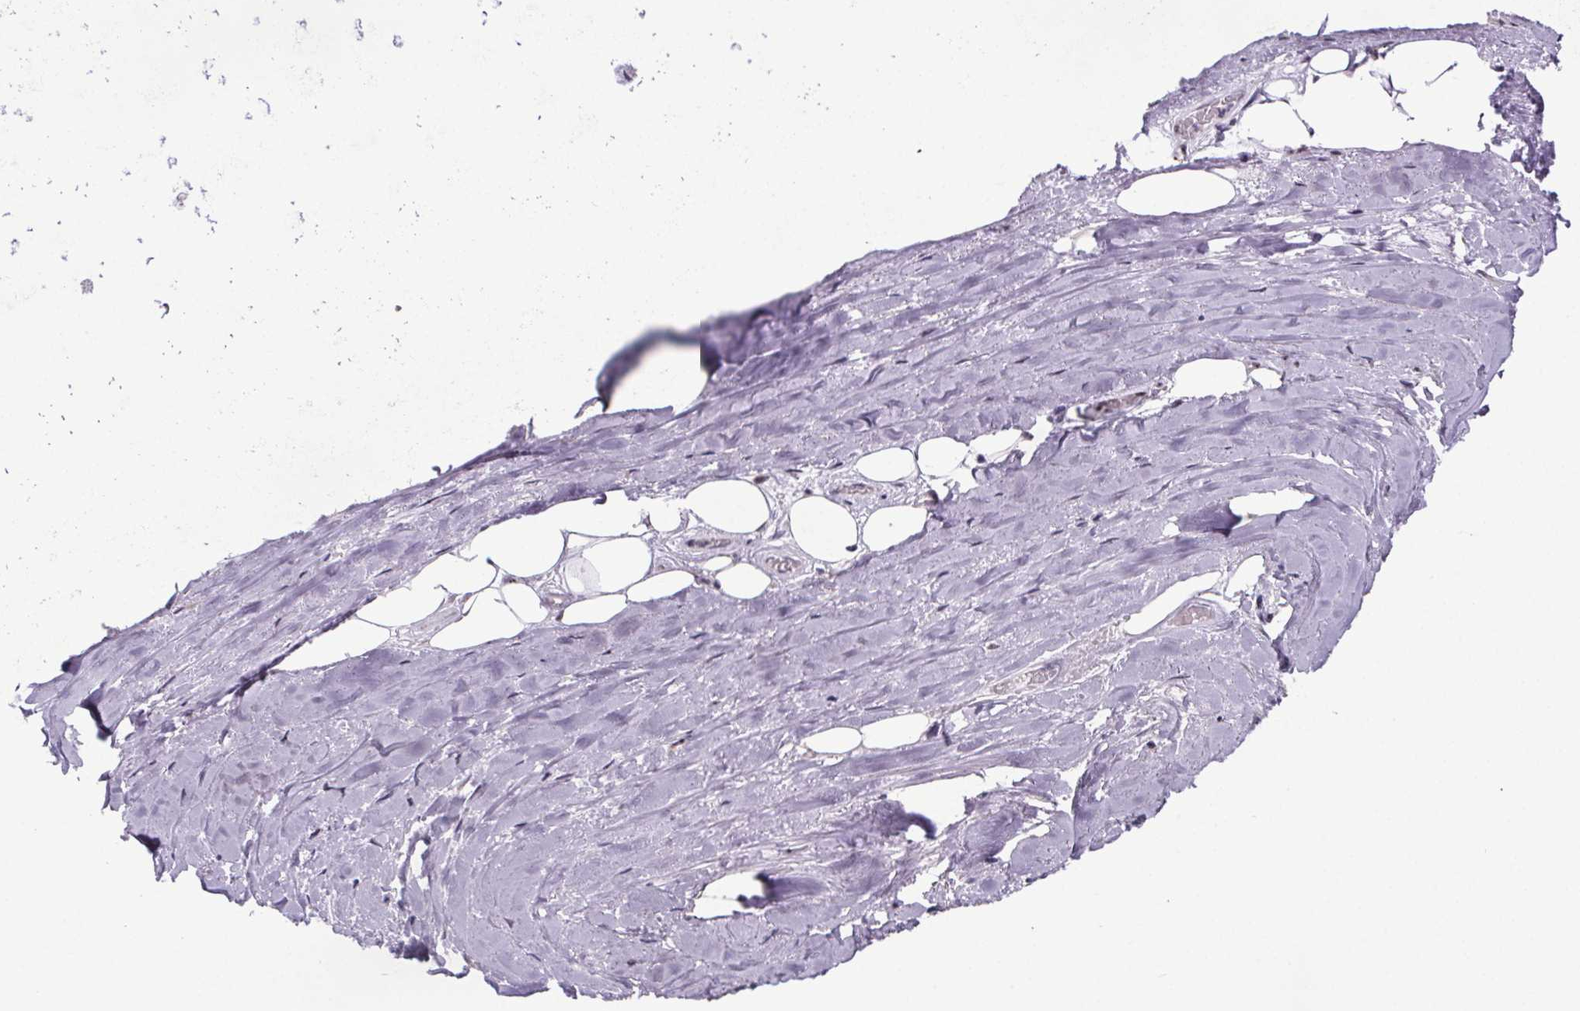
{"staining": {"intensity": "weak", "quantity": "<25%", "location": "nuclear"}, "tissue": "adipose tissue", "cell_type": "Adipocytes", "image_type": "normal", "snomed": [{"axis": "morphology", "description": "Normal tissue, NOS"}, {"axis": "topography", "description": "Cartilage tissue"}], "caption": "High magnification brightfield microscopy of unremarkable adipose tissue stained with DAB (3,3'-diaminobenzidine) (brown) and counterstained with hematoxylin (blue): adipocytes show no significant positivity. (Stains: DAB (3,3'-diaminobenzidine) immunohistochemistry with hematoxylin counter stain, Microscopy: brightfield microscopy at high magnification).", "gene": "ATMIN", "patient": {"sex": "male", "age": 57}}